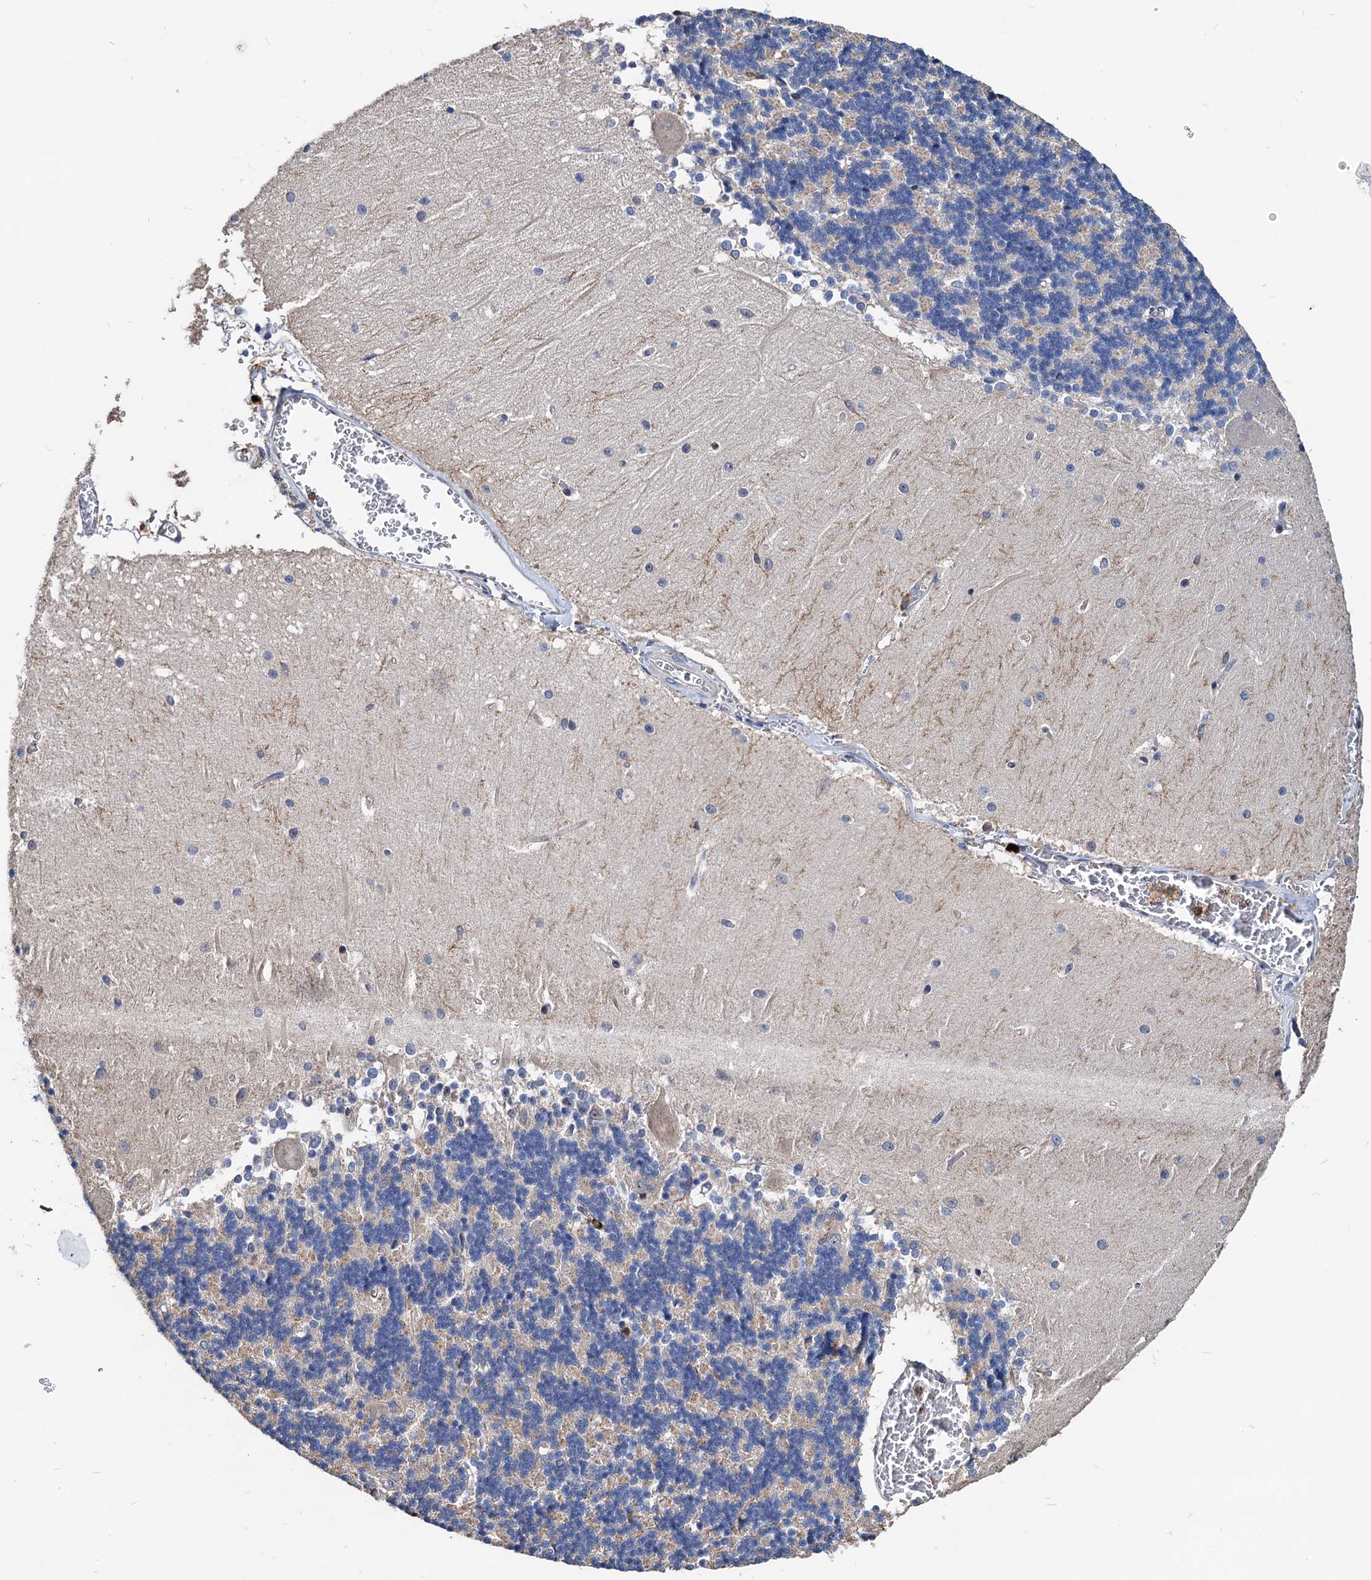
{"staining": {"intensity": "negative", "quantity": "none", "location": "none"}, "tissue": "cerebellum", "cell_type": "Cells in granular layer", "image_type": "normal", "snomed": [{"axis": "morphology", "description": "Normal tissue, NOS"}, {"axis": "topography", "description": "Cerebellum"}], "caption": "High magnification brightfield microscopy of benign cerebellum stained with DAB (brown) and counterstained with hematoxylin (blue): cells in granular layer show no significant staining.", "gene": "LCP2", "patient": {"sex": "male", "age": 37}}